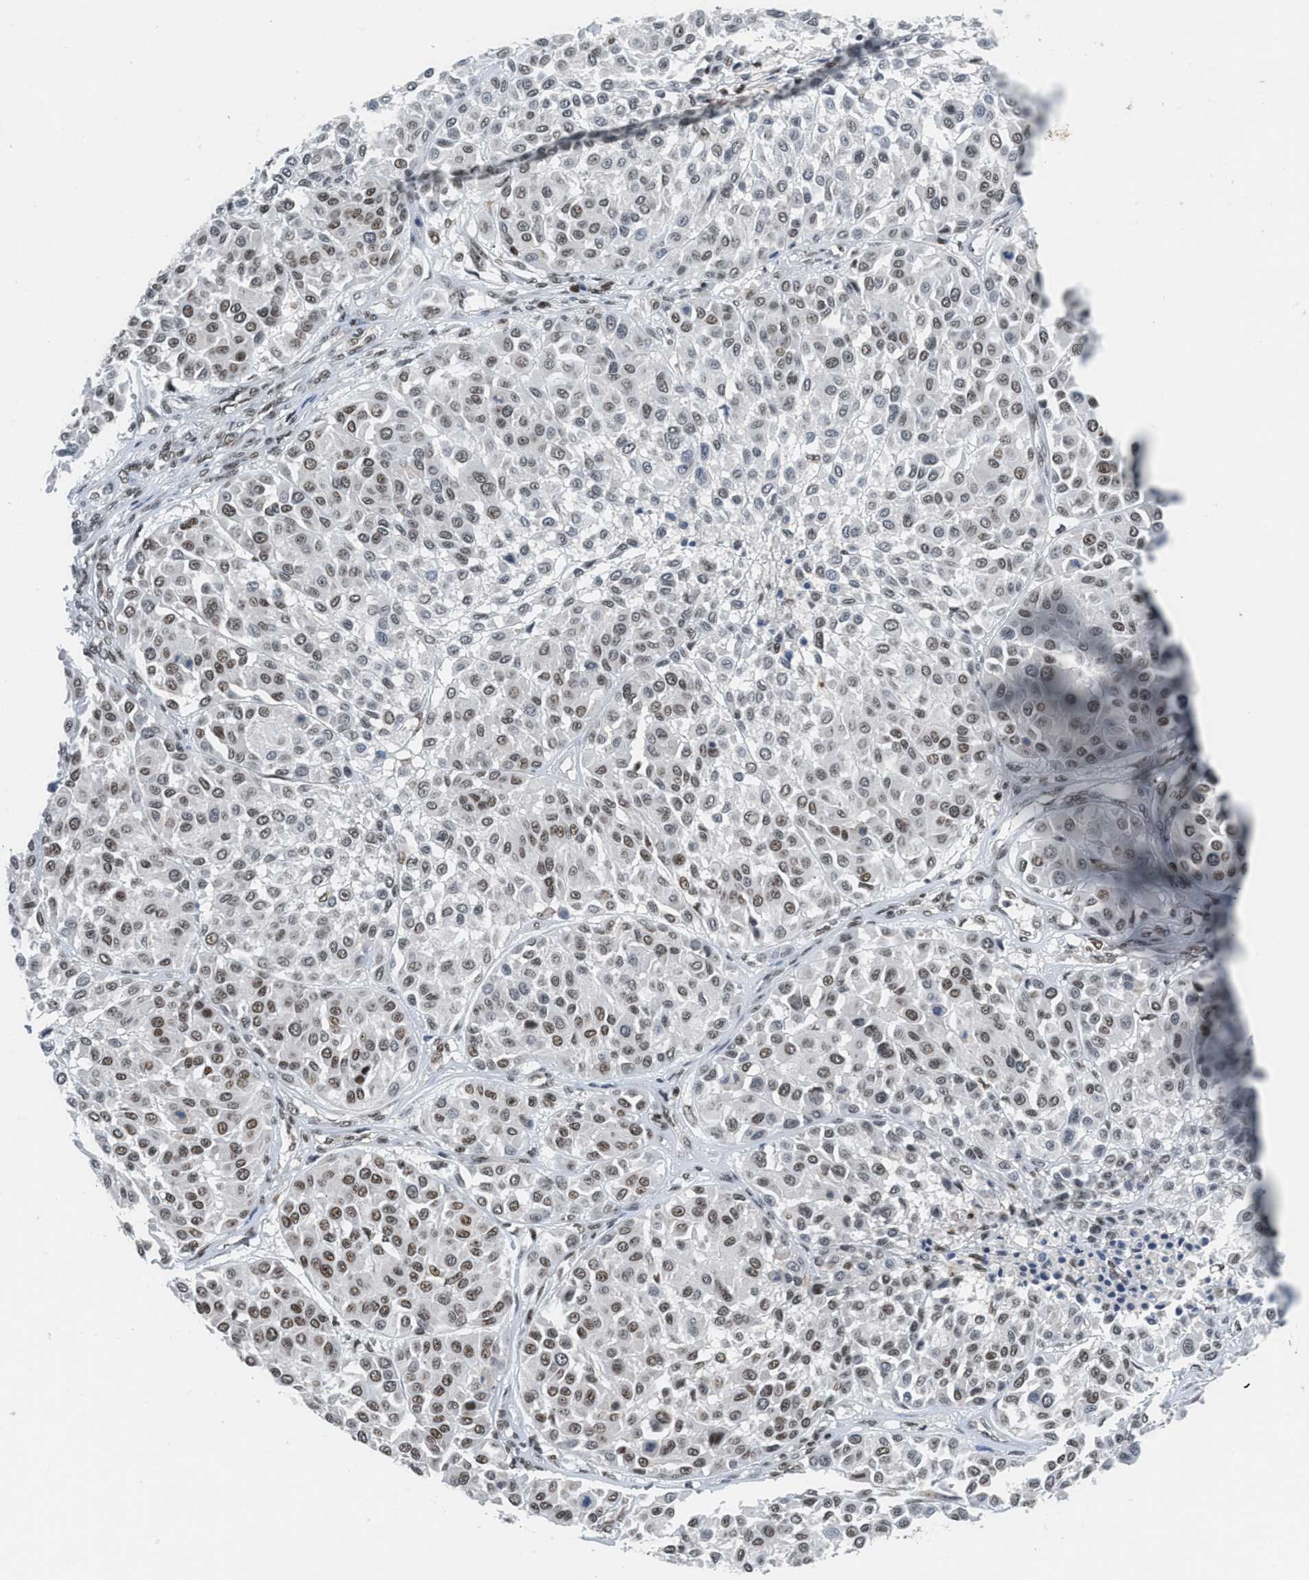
{"staining": {"intensity": "moderate", "quantity": "25%-75%", "location": "nuclear"}, "tissue": "melanoma", "cell_type": "Tumor cells", "image_type": "cancer", "snomed": [{"axis": "morphology", "description": "Malignant melanoma, Metastatic site"}, {"axis": "topography", "description": "Soft tissue"}], "caption": "Melanoma tissue demonstrates moderate nuclear staining in approximately 25%-75% of tumor cells, visualized by immunohistochemistry.", "gene": "RAD51B", "patient": {"sex": "male", "age": 41}}